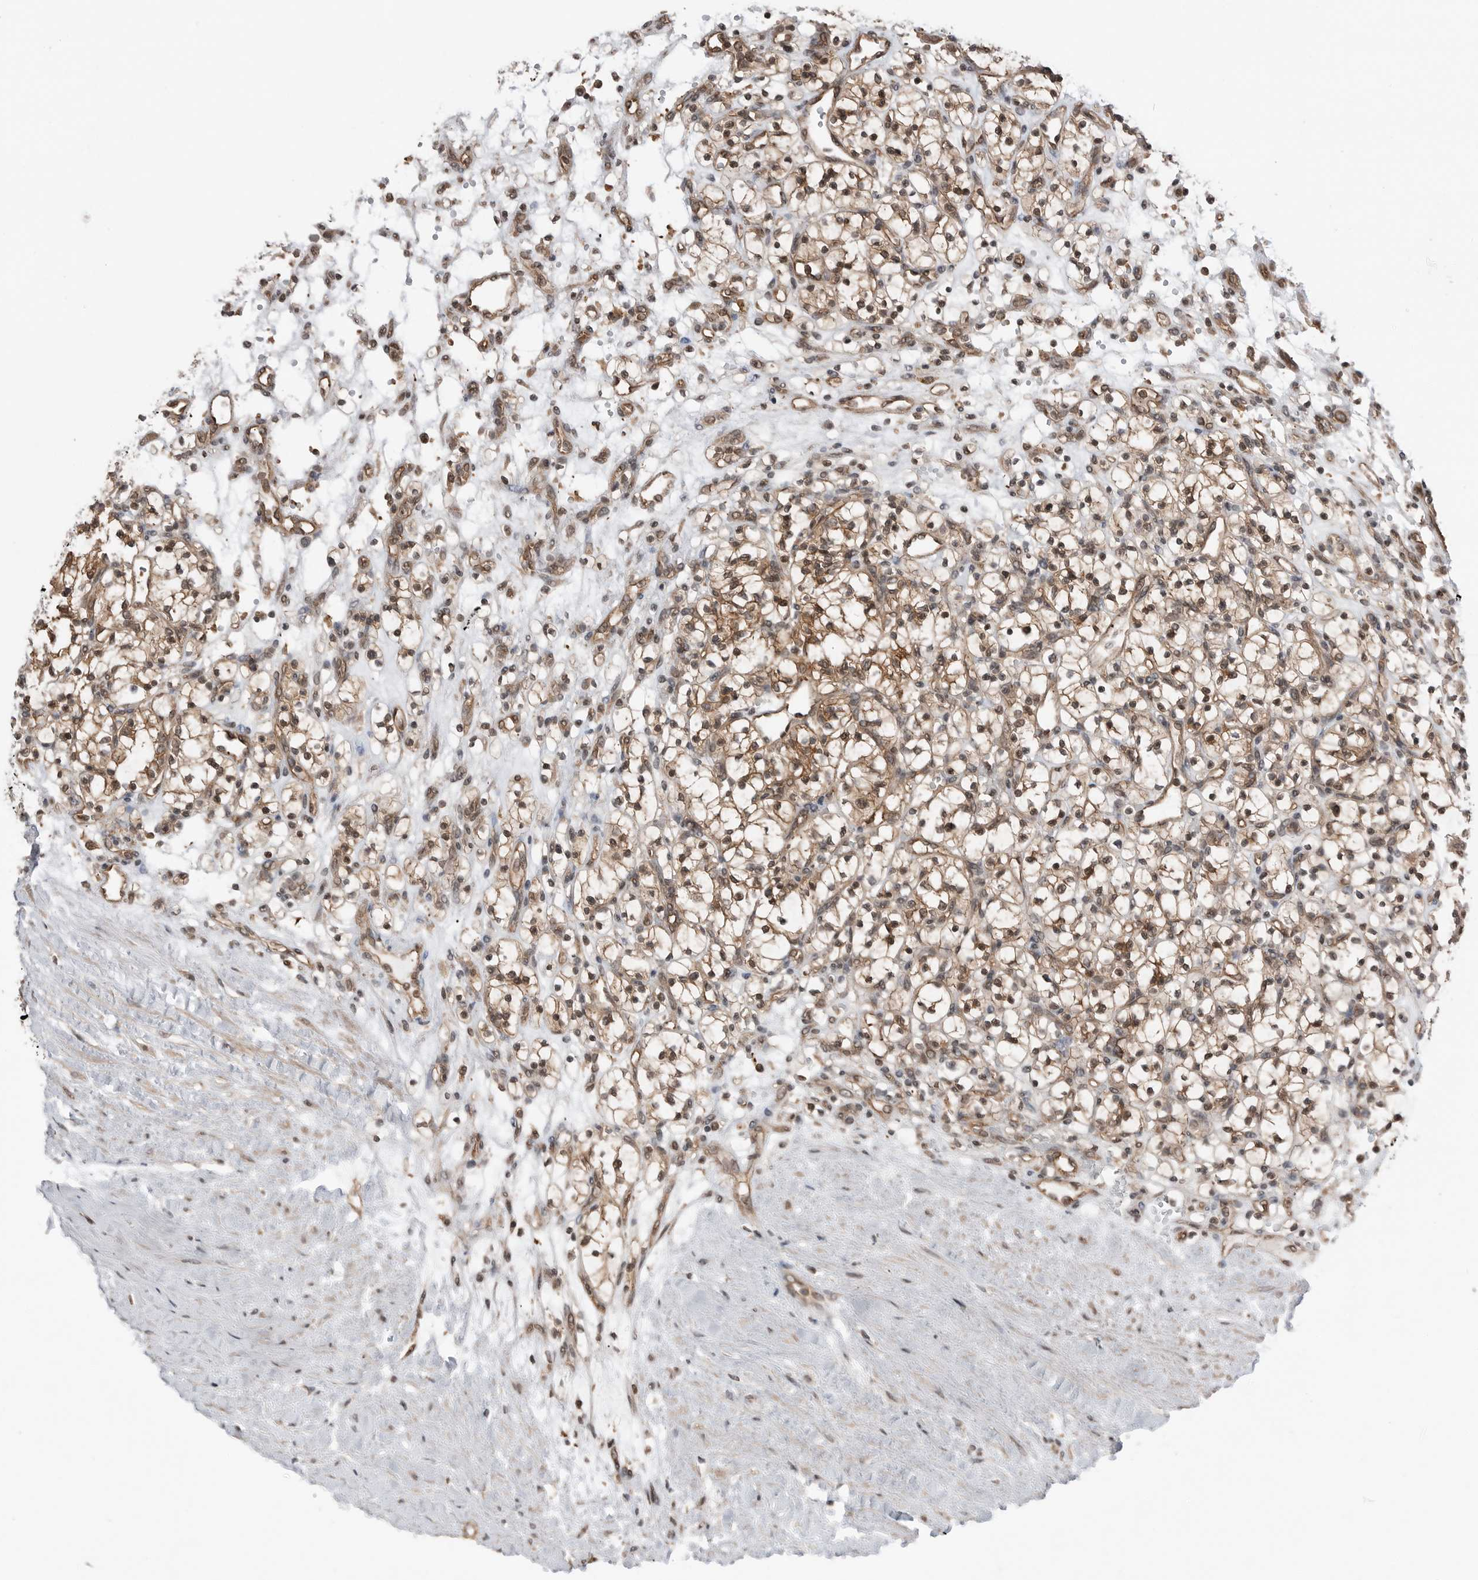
{"staining": {"intensity": "weak", "quantity": "25%-75%", "location": "nuclear"}, "tissue": "renal cancer", "cell_type": "Tumor cells", "image_type": "cancer", "snomed": [{"axis": "morphology", "description": "Adenocarcinoma, NOS"}, {"axis": "topography", "description": "Kidney"}], "caption": "Renal adenocarcinoma was stained to show a protein in brown. There is low levels of weak nuclear positivity in about 25%-75% of tumor cells. (DAB (3,3'-diaminobenzidine) IHC, brown staining for protein, blue staining for nuclei).", "gene": "PEAK1", "patient": {"sex": "female", "age": 57}}